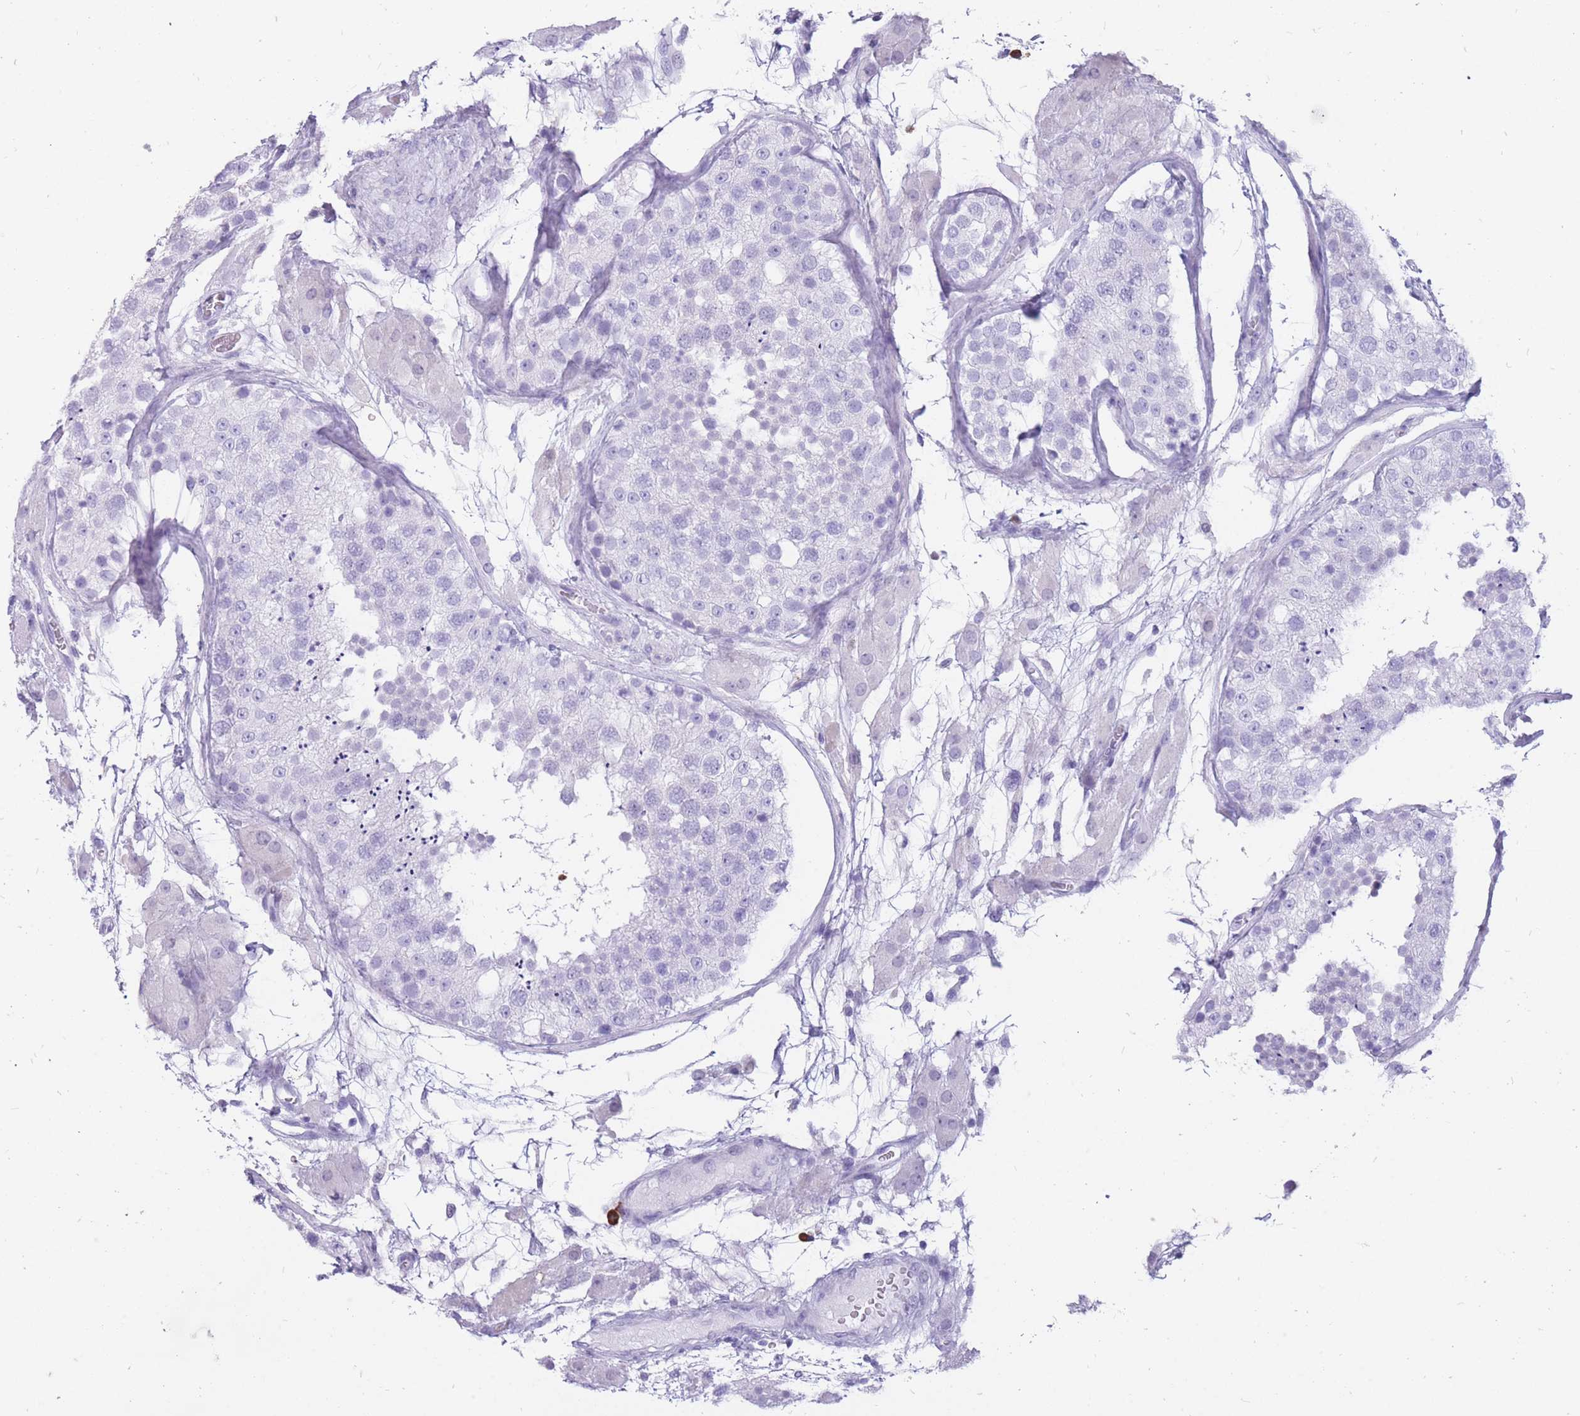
{"staining": {"intensity": "negative", "quantity": "none", "location": "none"}, "tissue": "testis", "cell_type": "Cells in seminiferous ducts", "image_type": "normal", "snomed": [{"axis": "morphology", "description": "Normal tissue, NOS"}, {"axis": "topography", "description": "Testis"}], "caption": "DAB immunohistochemical staining of unremarkable human testis demonstrates no significant expression in cells in seminiferous ducts.", "gene": "ZFP37", "patient": {"sex": "male", "age": 26}}